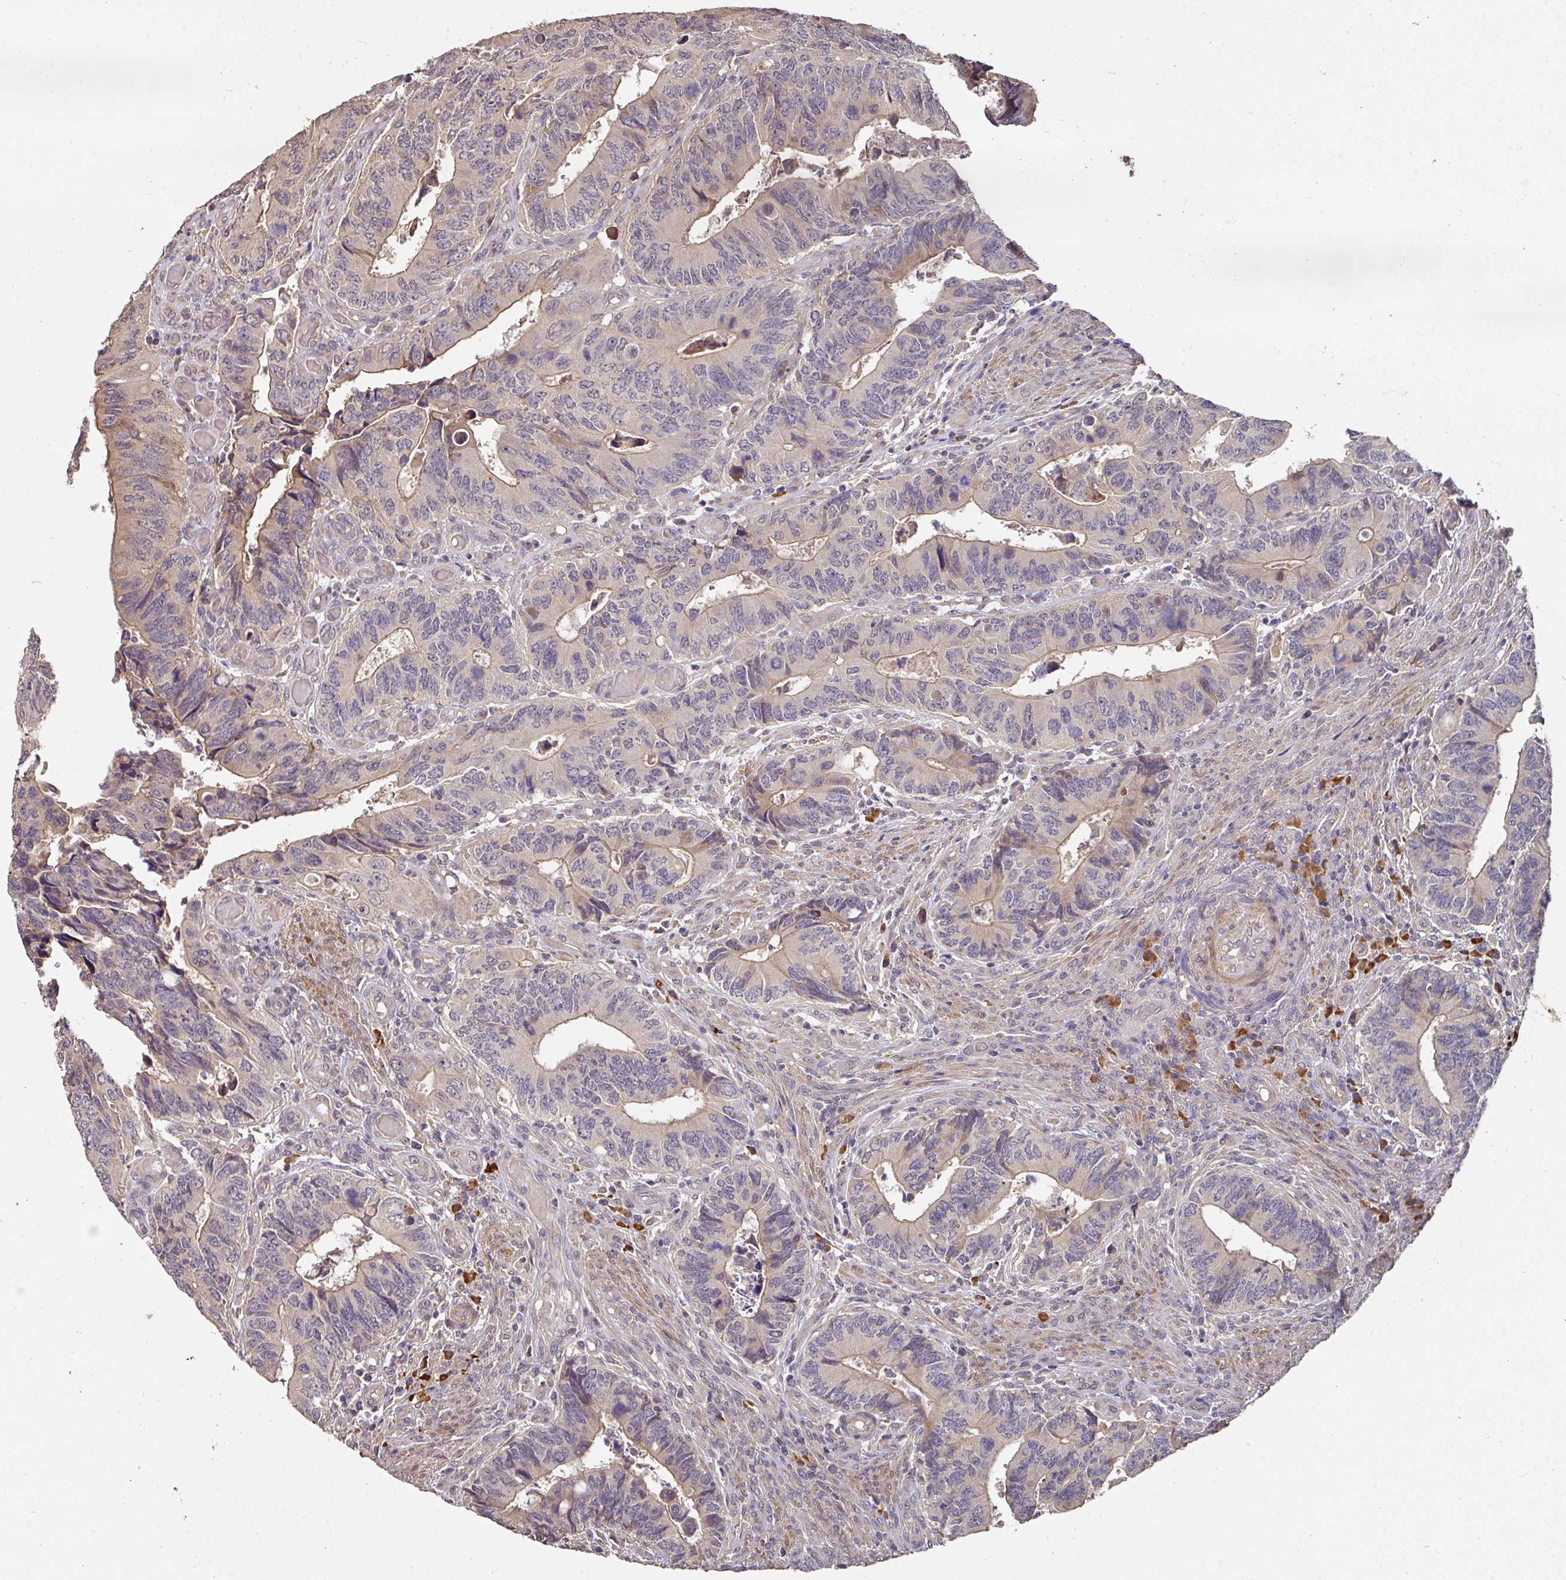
{"staining": {"intensity": "weak", "quantity": "25%-75%", "location": "cytoplasmic/membranous"}, "tissue": "colorectal cancer", "cell_type": "Tumor cells", "image_type": "cancer", "snomed": [{"axis": "morphology", "description": "Adenocarcinoma, NOS"}, {"axis": "topography", "description": "Colon"}], "caption": "This photomicrograph displays immunohistochemistry staining of human colorectal cancer (adenocarcinoma), with low weak cytoplasmic/membranous positivity in approximately 25%-75% of tumor cells.", "gene": "ACVR2B", "patient": {"sex": "male", "age": 87}}